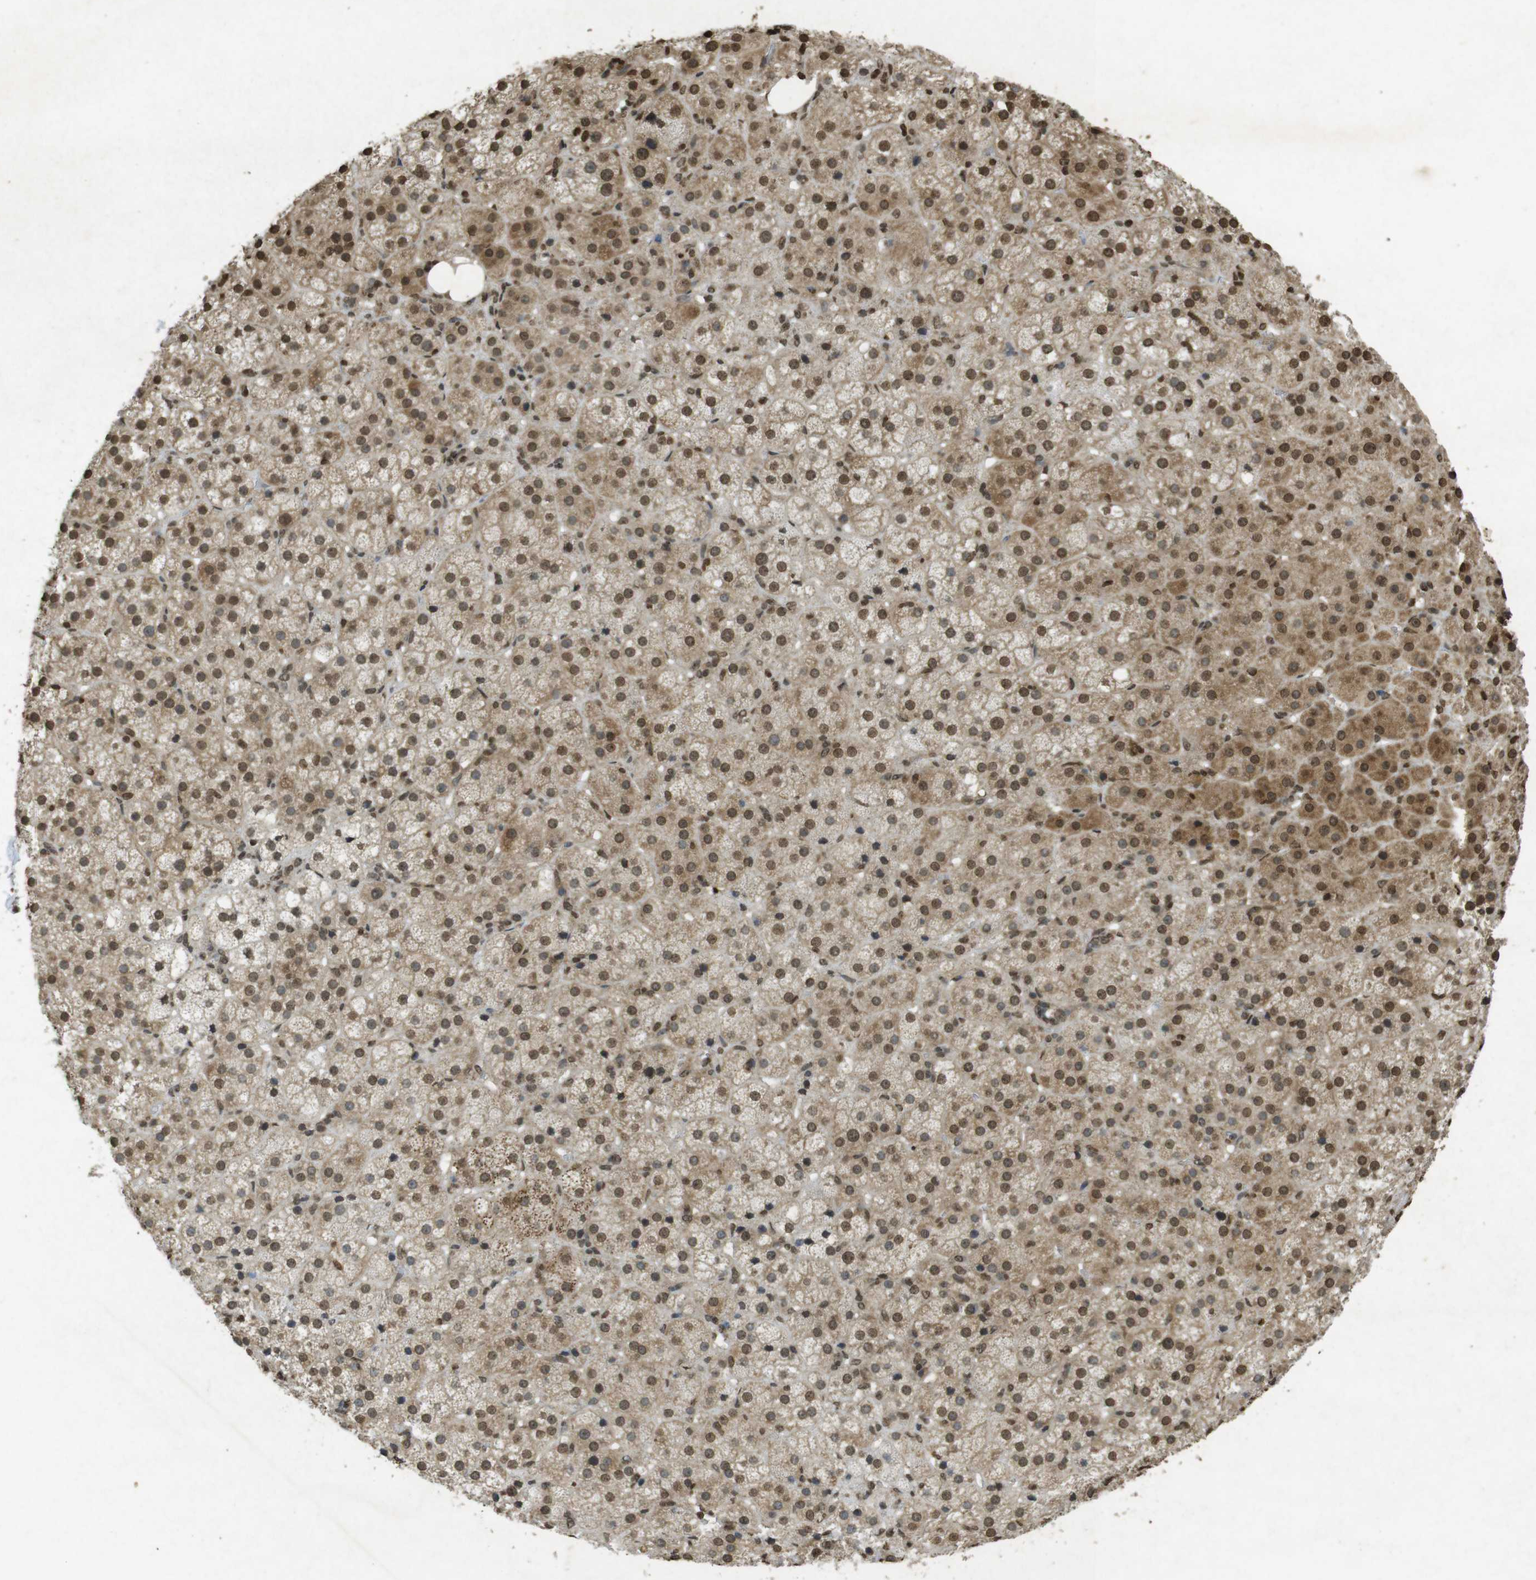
{"staining": {"intensity": "moderate", "quantity": ">75%", "location": "cytoplasmic/membranous,nuclear"}, "tissue": "adrenal gland", "cell_type": "Glandular cells", "image_type": "normal", "snomed": [{"axis": "morphology", "description": "Normal tissue, NOS"}, {"axis": "topography", "description": "Adrenal gland"}], "caption": "Immunohistochemical staining of unremarkable human adrenal gland shows moderate cytoplasmic/membranous,nuclear protein staining in approximately >75% of glandular cells.", "gene": "ORC4", "patient": {"sex": "female", "age": 57}}